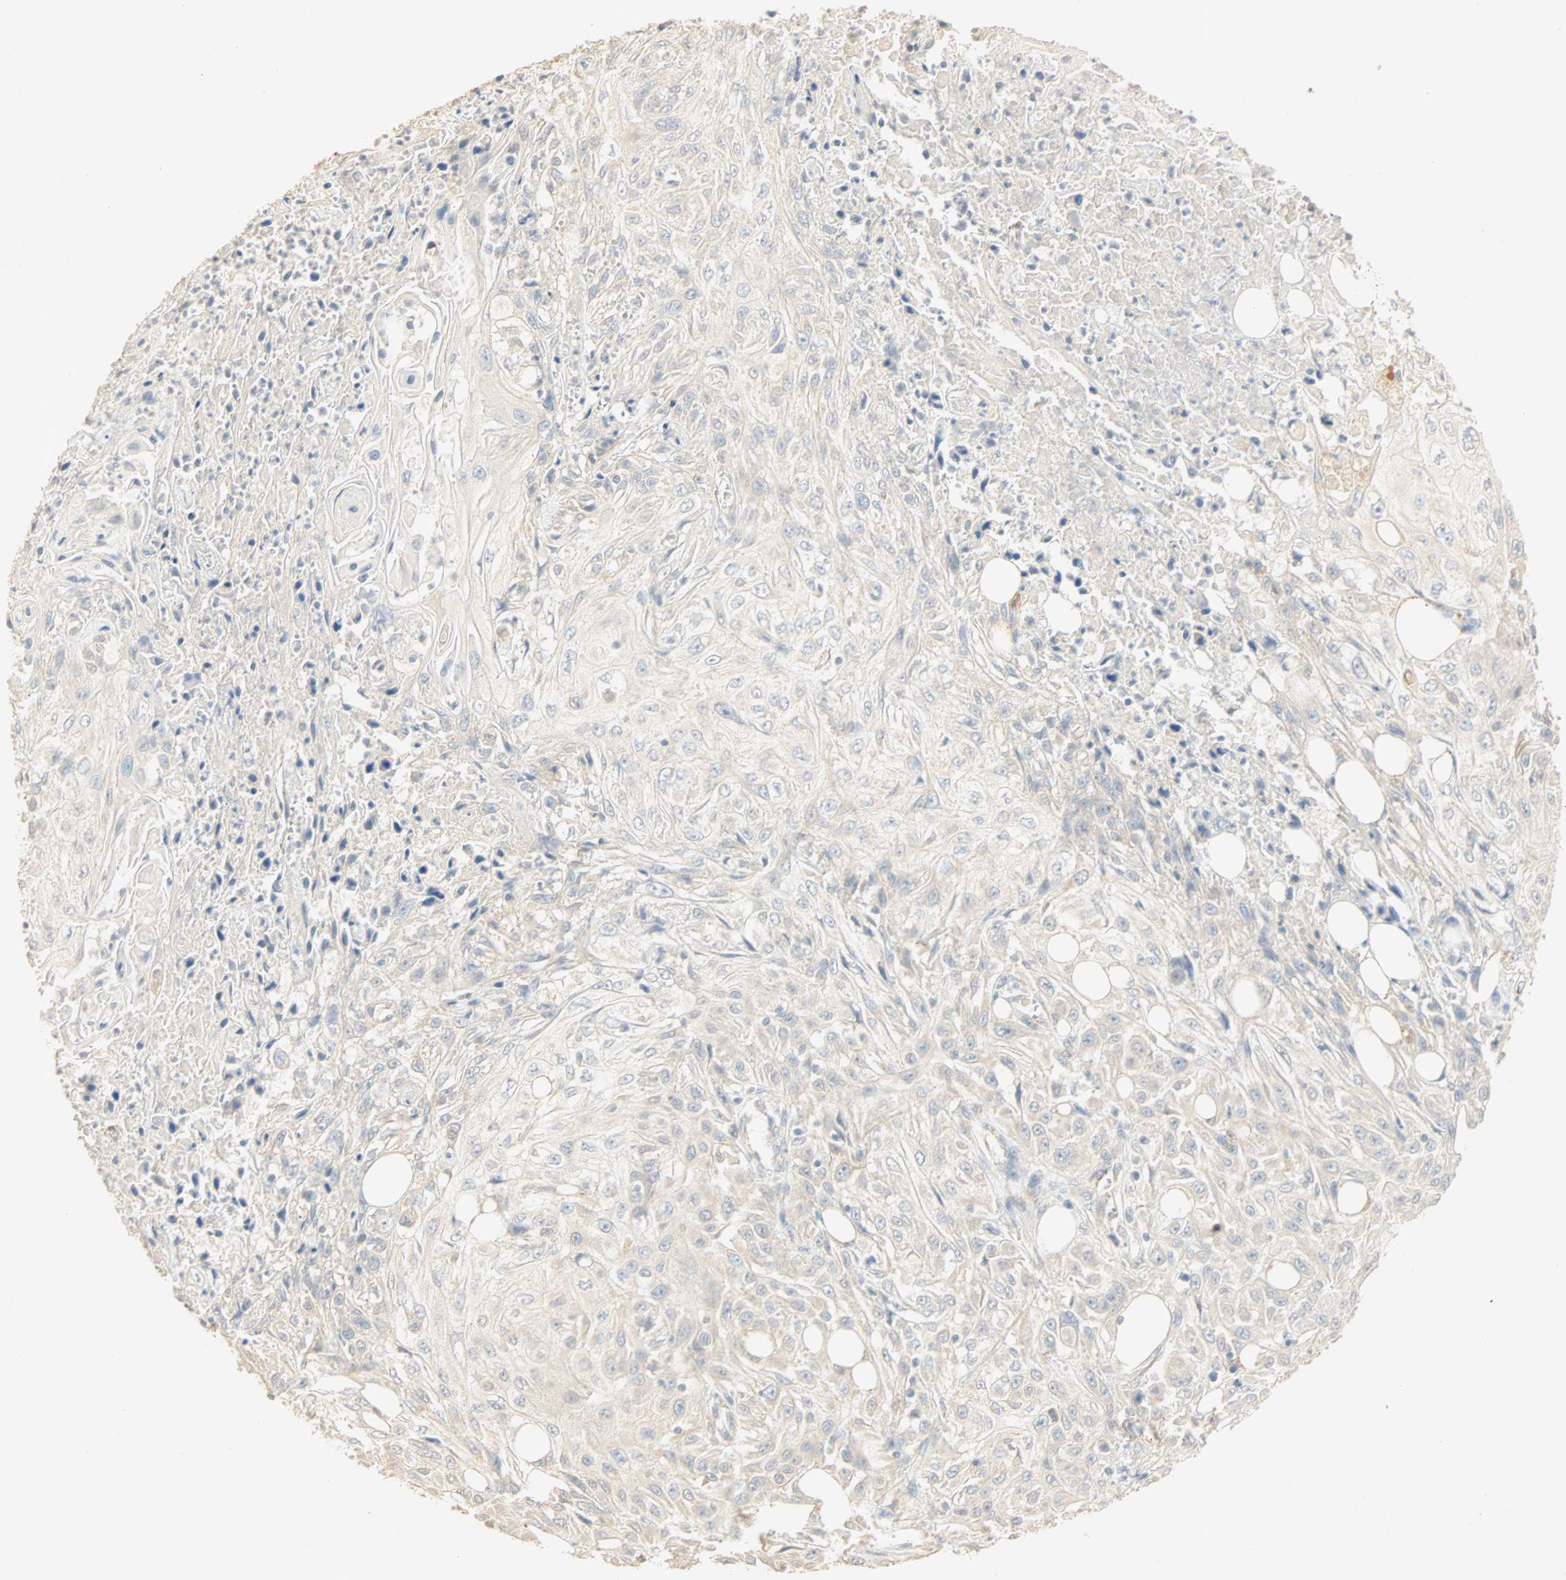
{"staining": {"intensity": "negative", "quantity": "none", "location": "none"}, "tissue": "skin cancer", "cell_type": "Tumor cells", "image_type": "cancer", "snomed": [{"axis": "morphology", "description": "Squamous cell carcinoma, NOS"}, {"axis": "morphology", "description": "Squamous cell carcinoma, metastatic, NOS"}, {"axis": "topography", "description": "Skin"}, {"axis": "topography", "description": "Lymph node"}], "caption": "DAB (3,3'-diaminobenzidine) immunohistochemical staining of human skin cancer (squamous cell carcinoma) displays no significant expression in tumor cells.", "gene": "SELENBP1", "patient": {"sex": "male", "age": 75}}